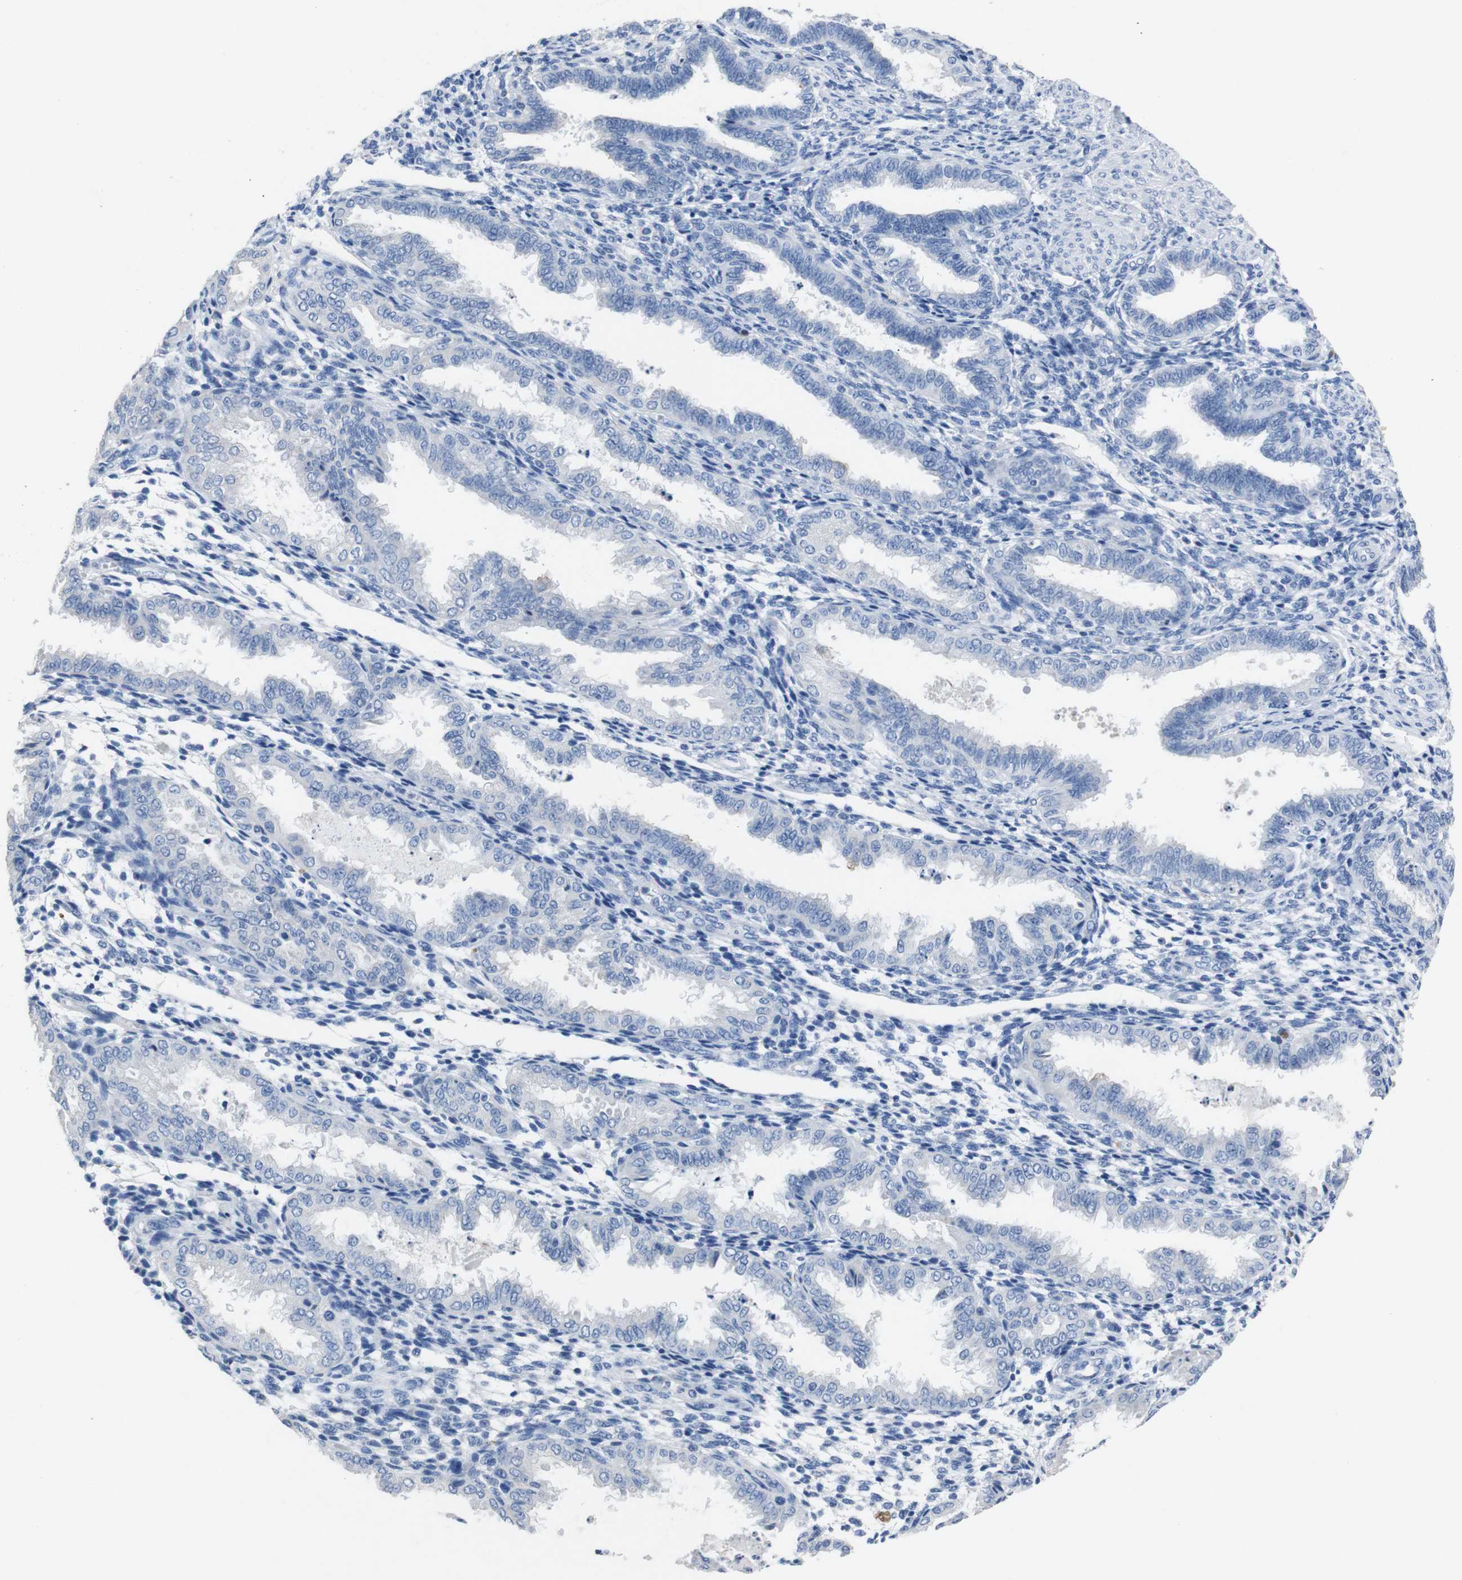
{"staining": {"intensity": "negative", "quantity": "none", "location": "none"}, "tissue": "endometrium", "cell_type": "Cells in endometrial stroma", "image_type": "normal", "snomed": [{"axis": "morphology", "description": "Normal tissue, NOS"}, {"axis": "topography", "description": "Endometrium"}], "caption": "The immunohistochemistry (IHC) photomicrograph has no significant staining in cells in endometrial stroma of endometrium.", "gene": "GJB2", "patient": {"sex": "female", "age": 33}}